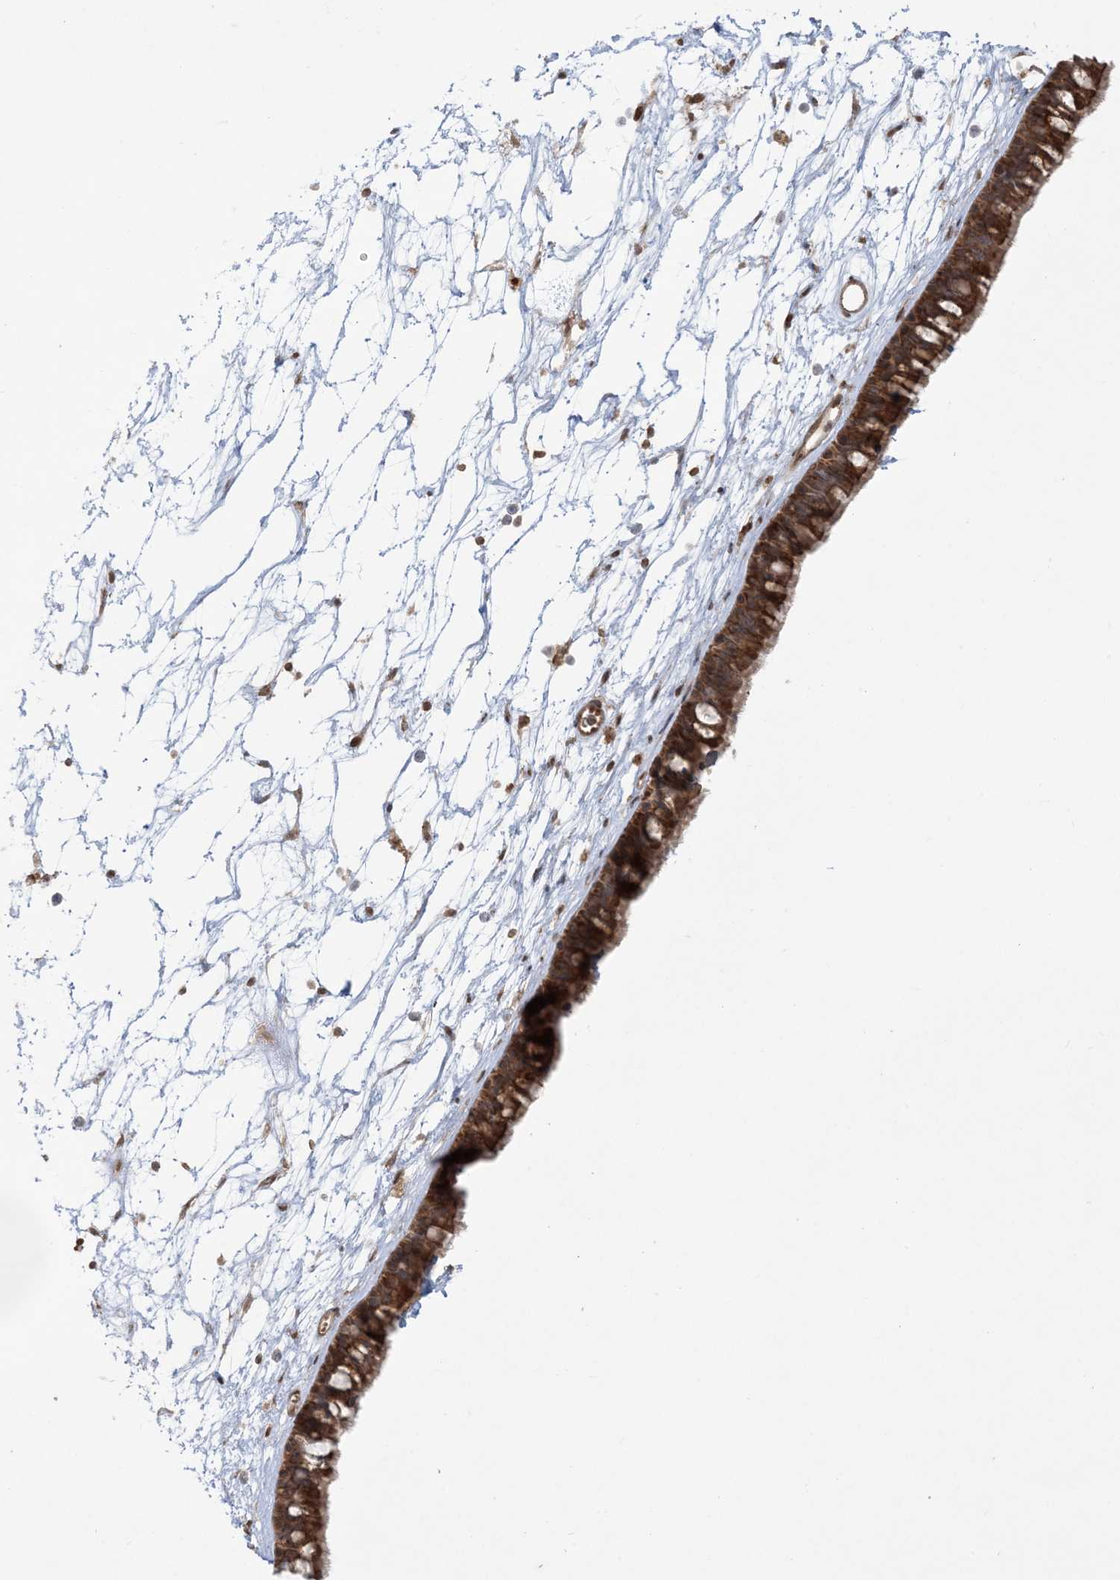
{"staining": {"intensity": "moderate", "quantity": ">75%", "location": "cytoplasmic/membranous"}, "tissue": "nasopharynx", "cell_type": "Respiratory epithelial cells", "image_type": "normal", "snomed": [{"axis": "morphology", "description": "Normal tissue, NOS"}, {"axis": "topography", "description": "Nasopharynx"}], "caption": "High-power microscopy captured an immunohistochemistry histopathology image of unremarkable nasopharynx, revealing moderate cytoplasmic/membranous staining in approximately >75% of respiratory epithelial cells. (Brightfield microscopy of DAB IHC at high magnification).", "gene": "ABCF3", "patient": {"sex": "male", "age": 64}}